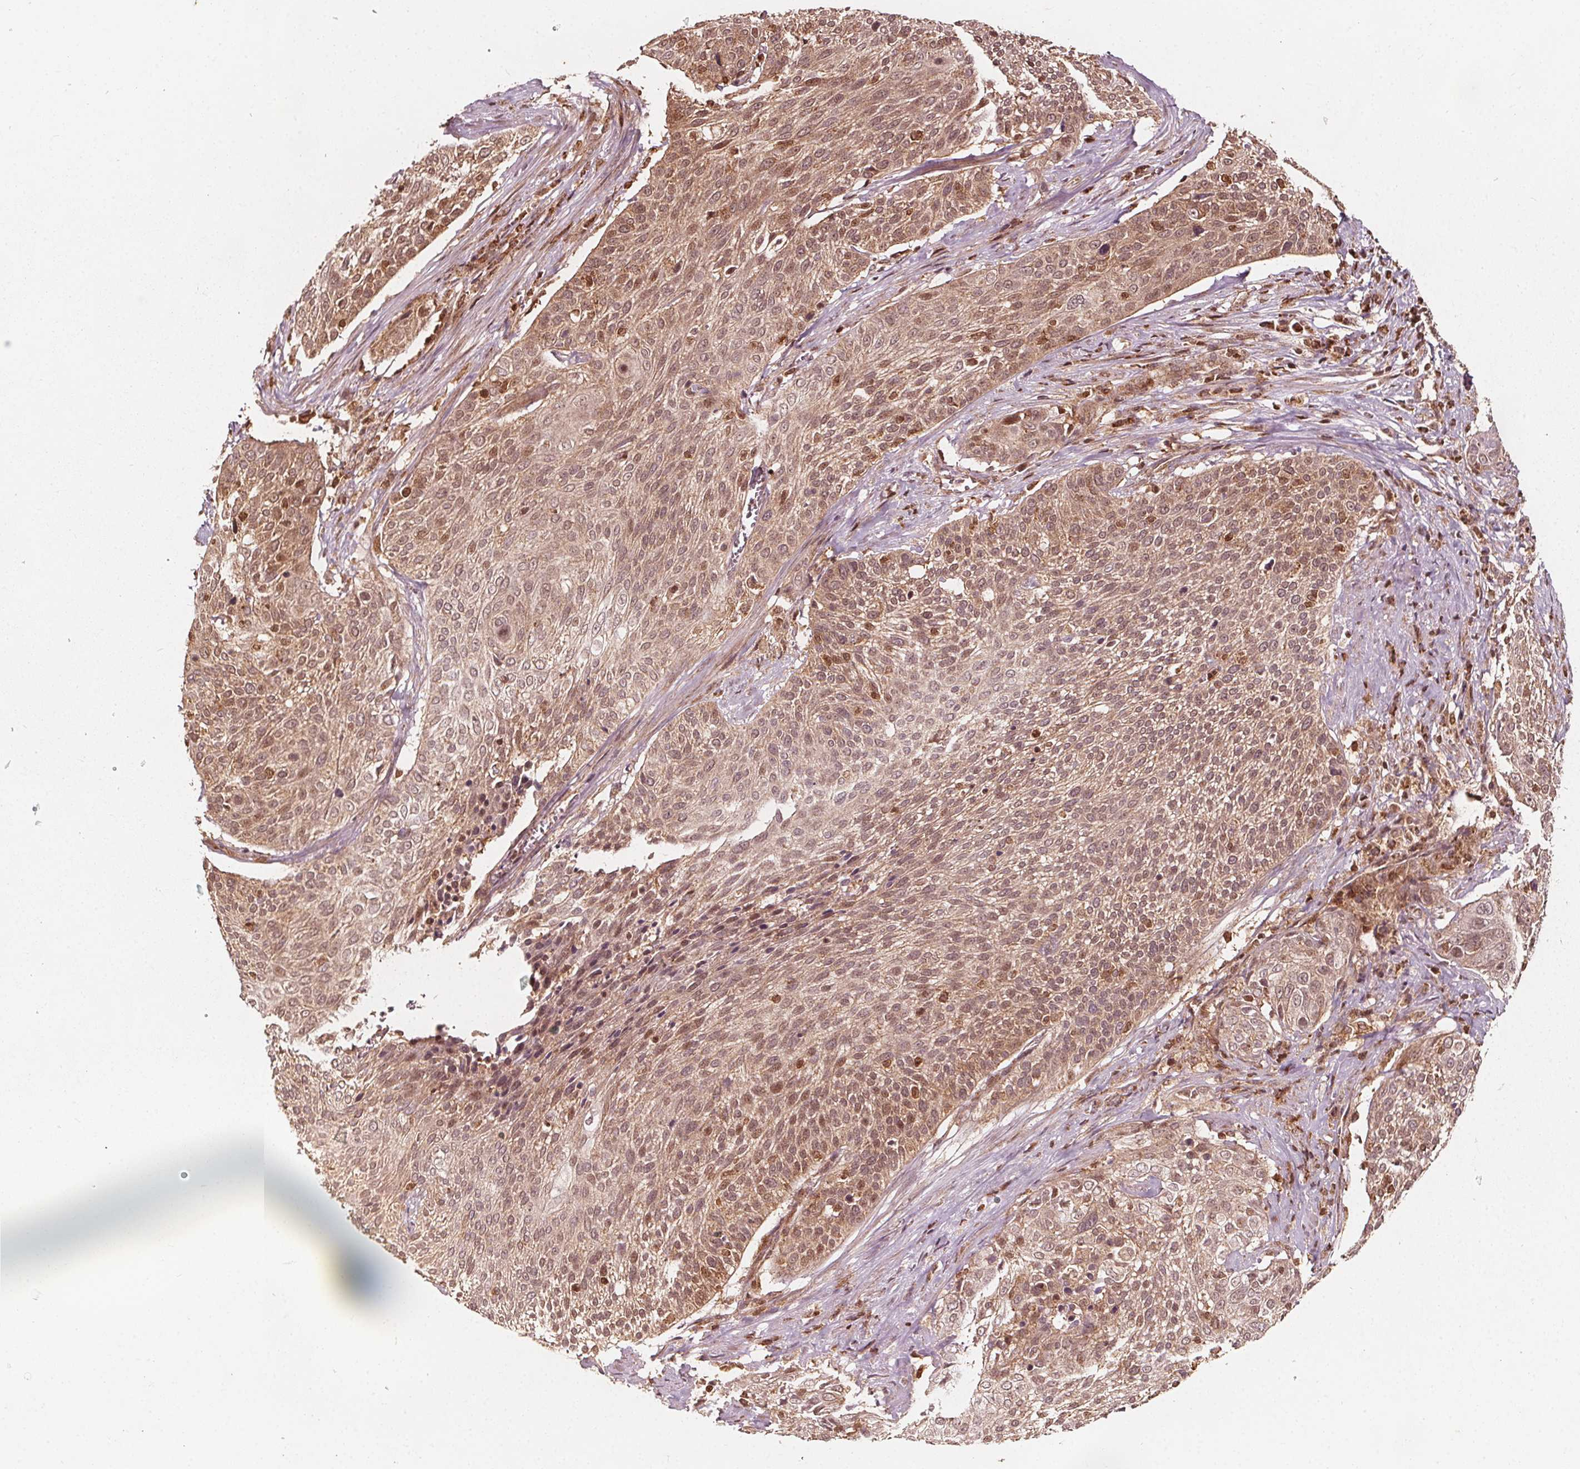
{"staining": {"intensity": "moderate", "quantity": ">75%", "location": "cytoplasmic/membranous,nuclear"}, "tissue": "cervical cancer", "cell_type": "Tumor cells", "image_type": "cancer", "snomed": [{"axis": "morphology", "description": "Squamous cell carcinoma, NOS"}, {"axis": "topography", "description": "Cervix"}], "caption": "A micrograph showing moderate cytoplasmic/membranous and nuclear expression in about >75% of tumor cells in cervical cancer, as visualized by brown immunohistochemical staining.", "gene": "AIP", "patient": {"sex": "female", "age": 31}}